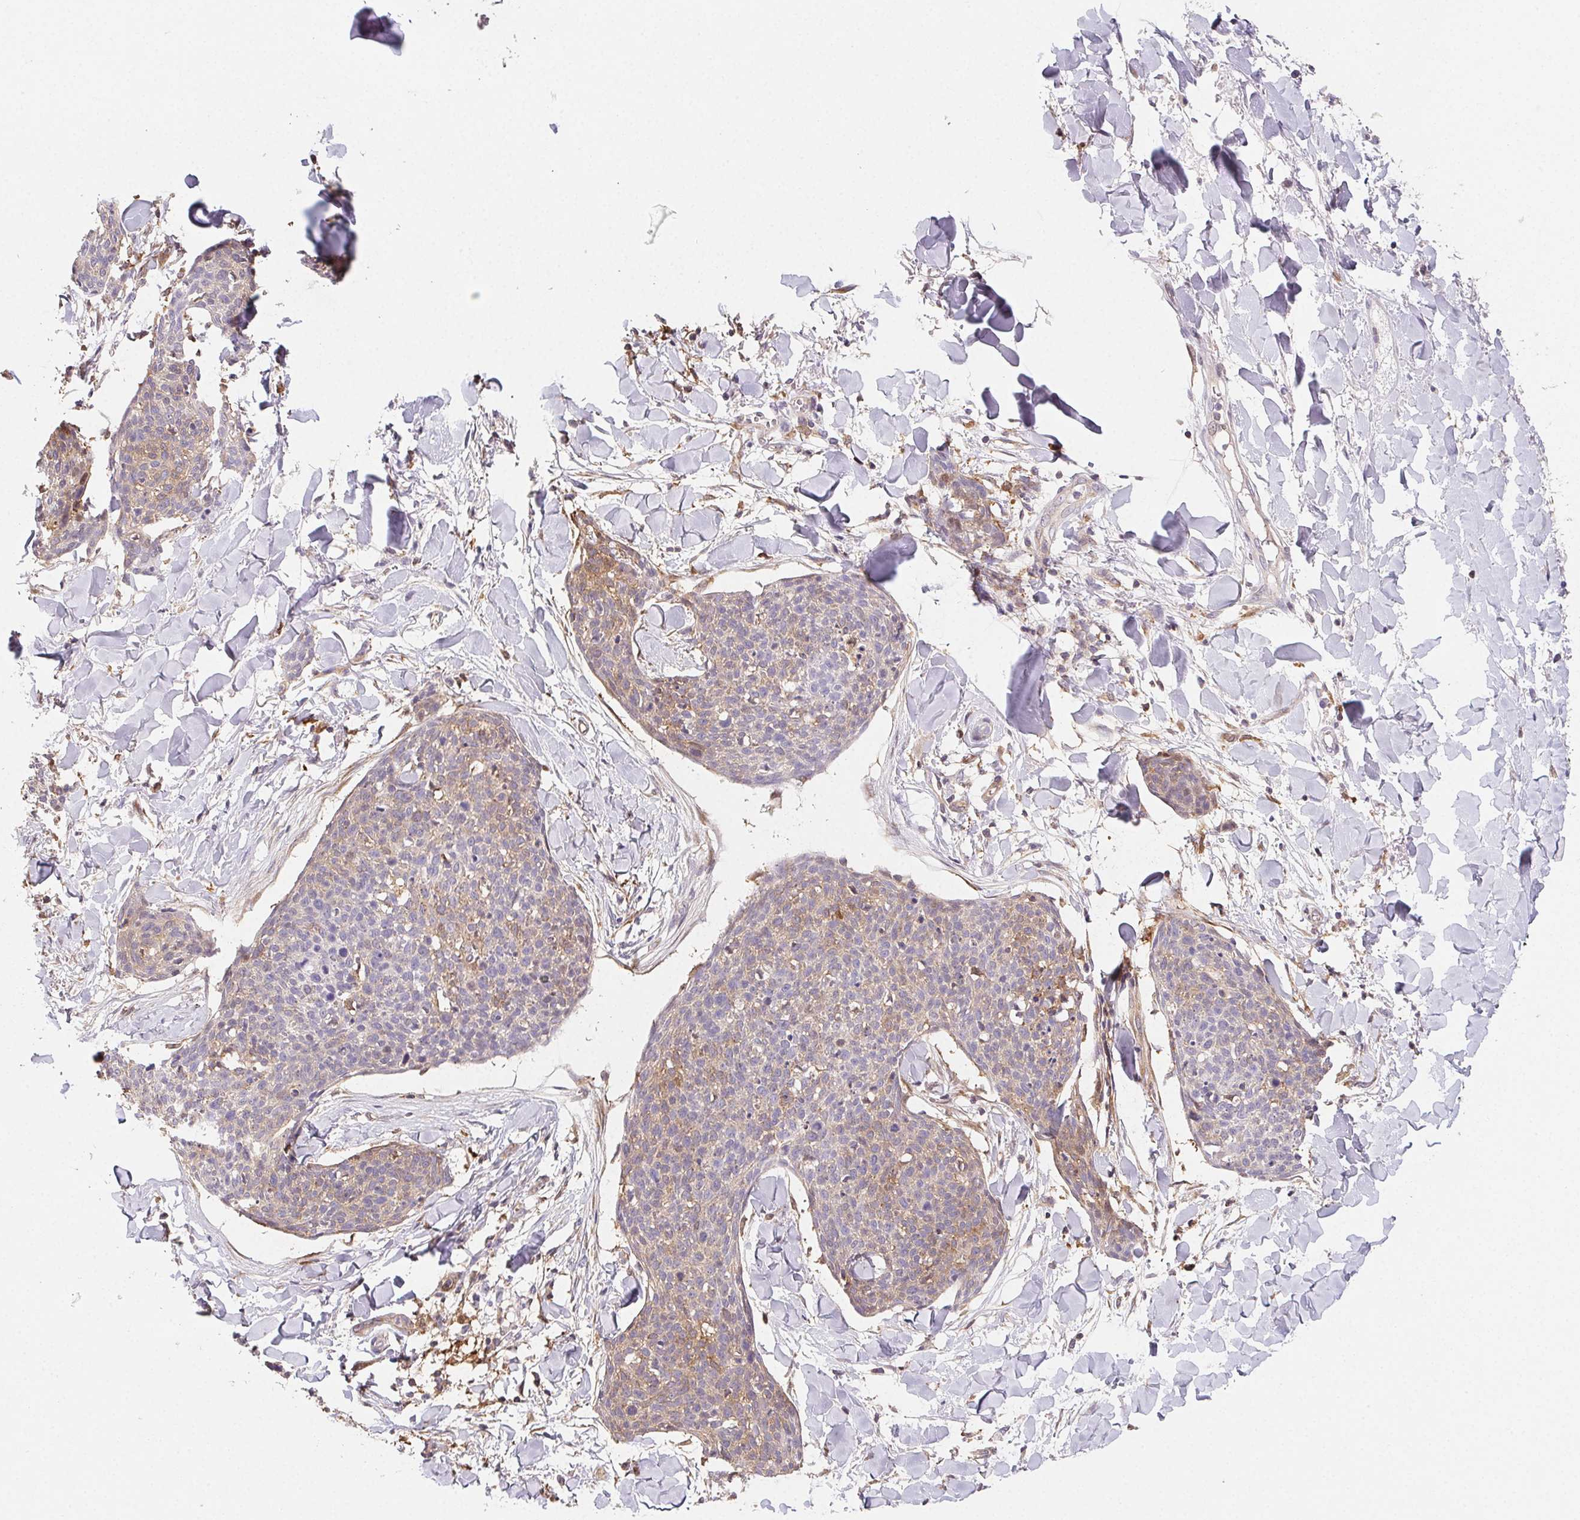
{"staining": {"intensity": "weak", "quantity": "25%-75%", "location": "cytoplasmic/membranous"}, "tissue": "skin cancer", "cell_type": "Tumor cells", "image_type": "cancer", "snomed": [{"axis": "morphology", "description": "Squamous cell carcinoma, NOS"}, {"axis": "topography", "description": "Skin"}, {"axis": "topography", "description": "Vulva"}], "caption": "Brown immunohistochemical staining in human skin squamous cell carcinoma displays weak cytoplasmic/membranous staining in about 25%-75% of tumor cells. (IHC, brightfield microscopy, high magnification).", "gene": "GBP1", "patient": {"sex": "female", "age": 75}}